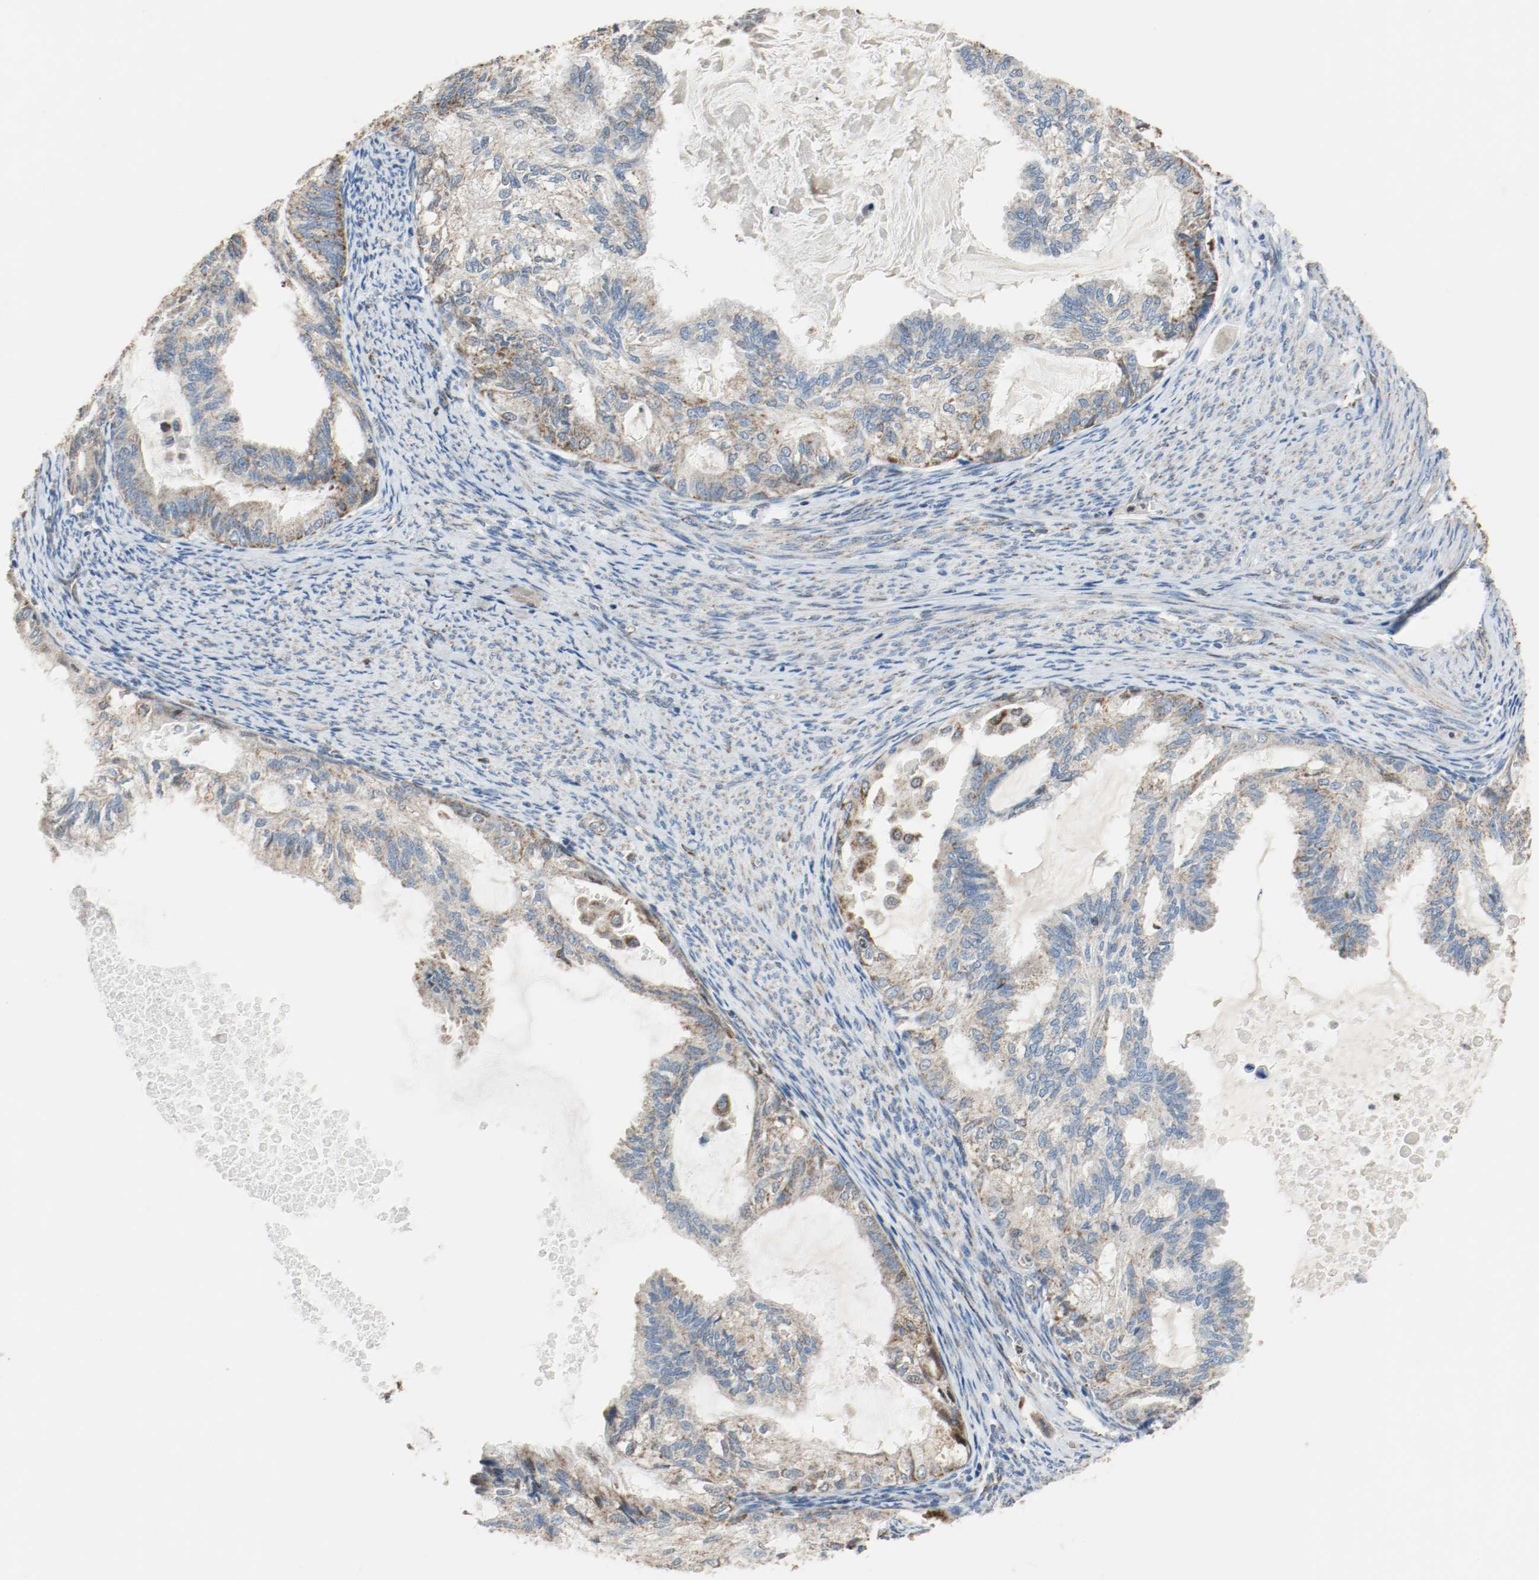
{"staining": {"intensity": "moderate", "quantity": ">75%", "location": "cytoplasmic/membranous"}, "tissue": "cervical cancer", "cell_type": "Tumor cells", "image_type": "cancer", "snomed": [{"axis": "morphology", "description": "Normal tissue, NOS"}, {"axis": "morphology", "description": "Adenocarcinoma, NOS"}, {"axis": "topography", "description": "Cervix"}, {"axis": "topography", "description": "Endometrium"}], "caption": "Protein expression analysis of human adenocarcinoma (cervical) reveals moderate cytoplasmic/membranous expression in about >75% of tumor cells.", "gene": "ALDH4A1", "patient": {"sex": "female", "age": 86}}